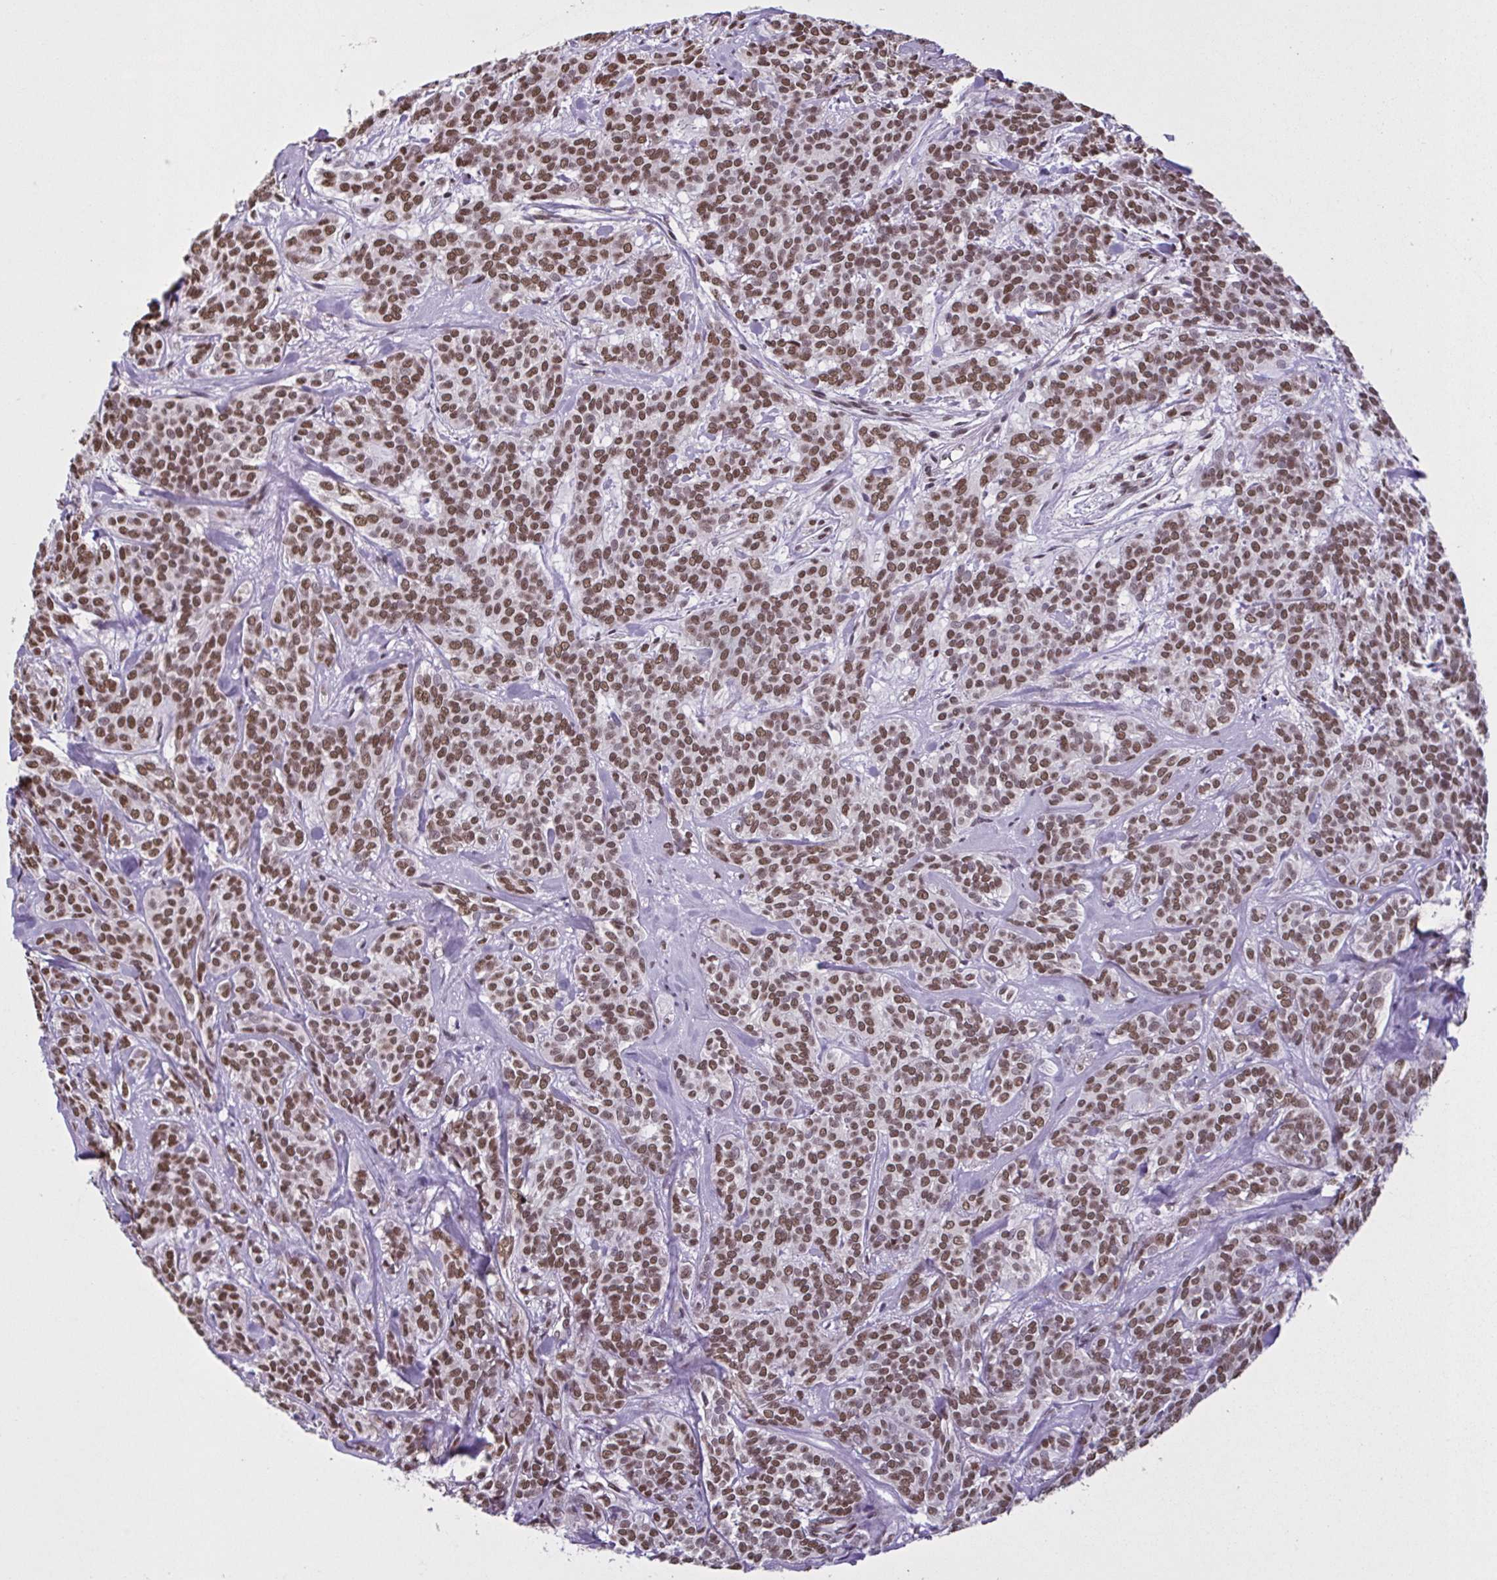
{"staining": {"intensity": "moderate", "quantity": ">75%", "location": "nuclear"}, "tissue": "head and neck cancer", "cell_type": "Tumor cells", "image_type": "cancer", "snomed": [{"axis": "morphology", "description": "Adenocarcinoma, NOS"}, {"axis": "topography", "description": "Head-Neck"}], "caption": "DAB (3,3'-diaminobenzidine) immunohistochemical staining of human head and neck cancer (adenocarcinoma) demonstrates moderate nuclear protein staining in approximately >75% of tumor cells.", "gene": "TIMM21", "patient": {"sex": "female", "age": 57}}